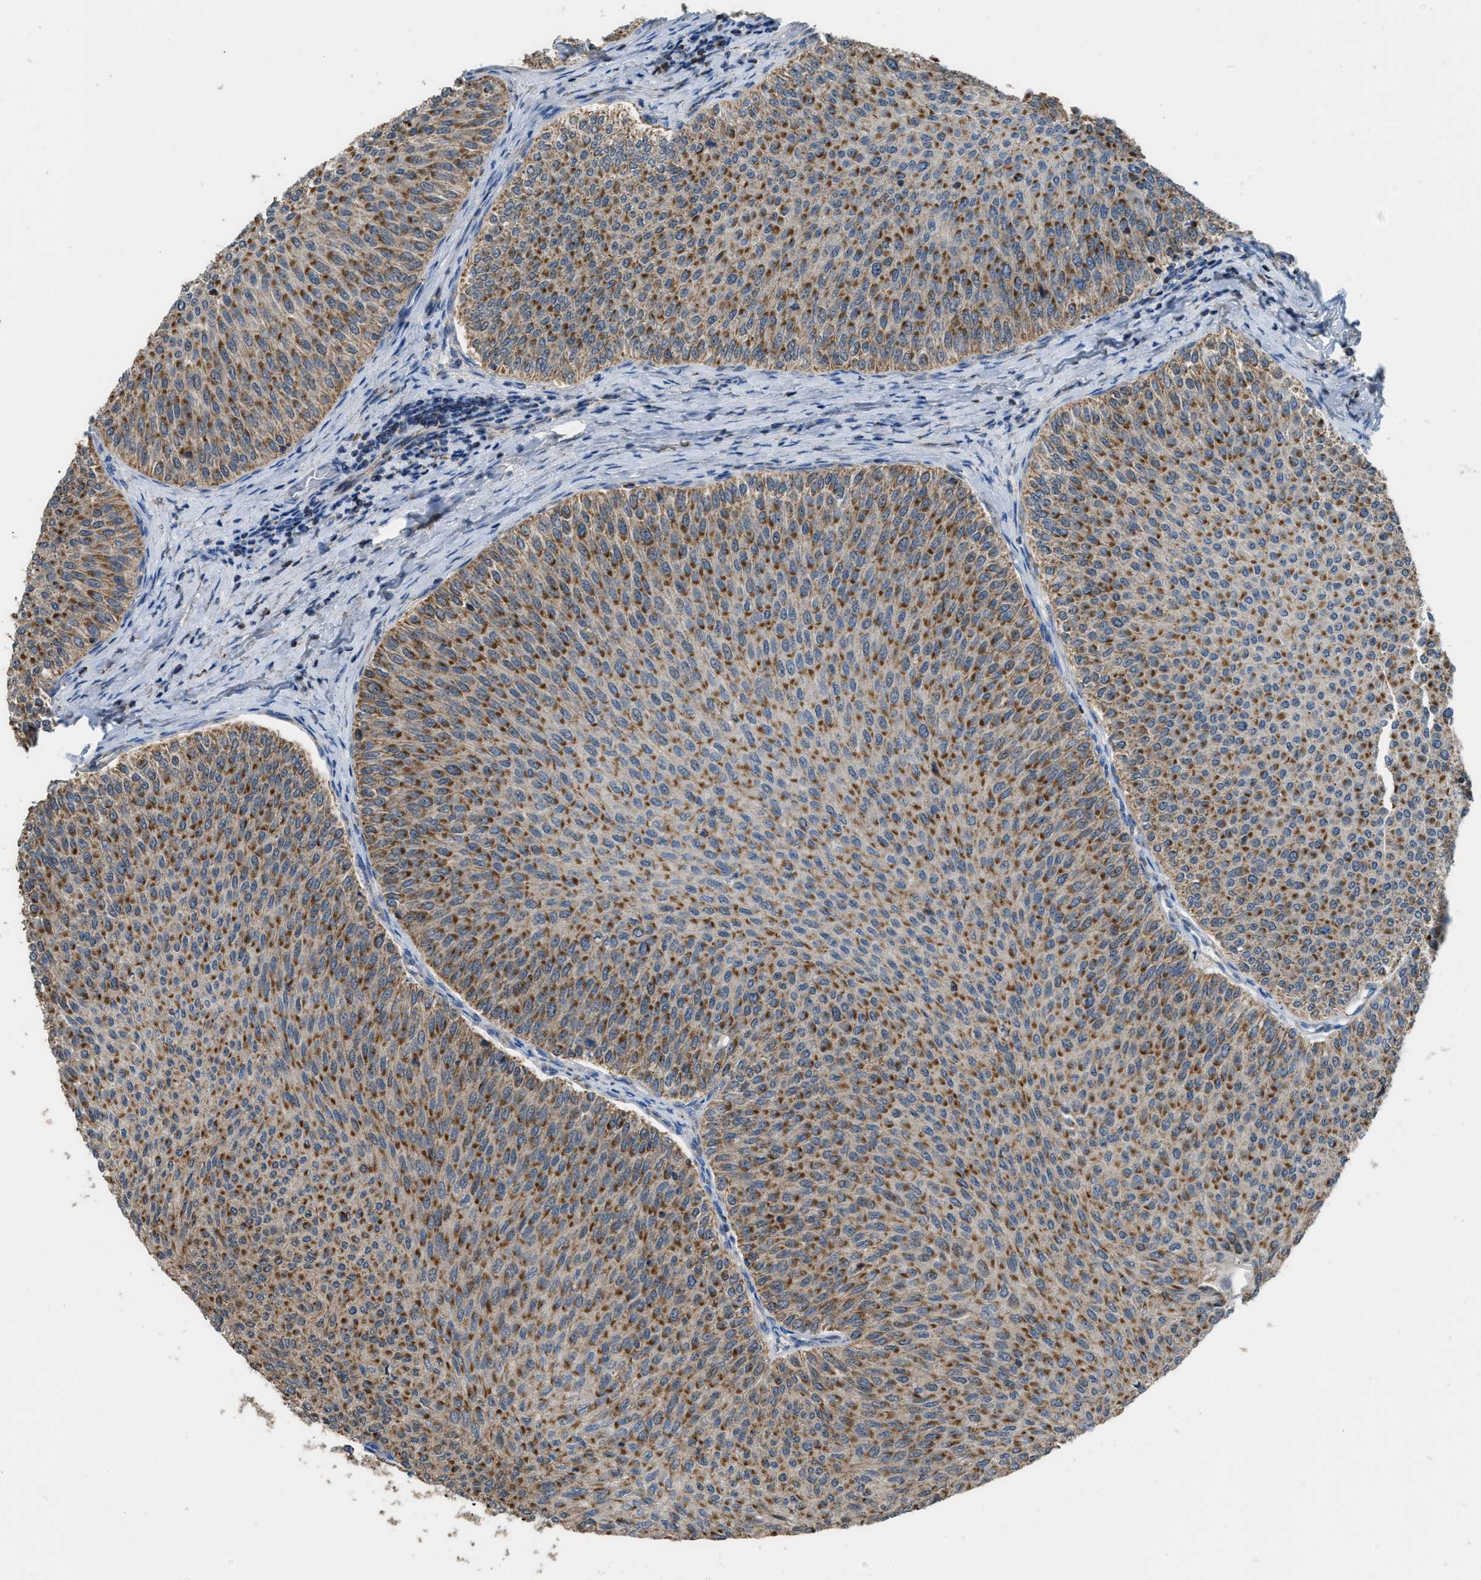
{"staining": {"intensity": "moderate", "quantity": ">75%", "location": "cytoplasmic/membranous"}, "tissue": "urothelial cancer", "cell_type": "Tumor cells", "image_type": "cancer", "snomed": [{"axis": "morphology", "description": "Urothelial carcinoma, Low grade"}, {"axis": "topography", "description": "Urinary bladder"}], "caption": "A brown stain labels moderate cytoplasmic/membranous expression of a protein in urothelial cancer tumor cells. Nuclei are stained in blue.", "gene": "ETFB", "patient": {"sex": "male", "age": 78}}